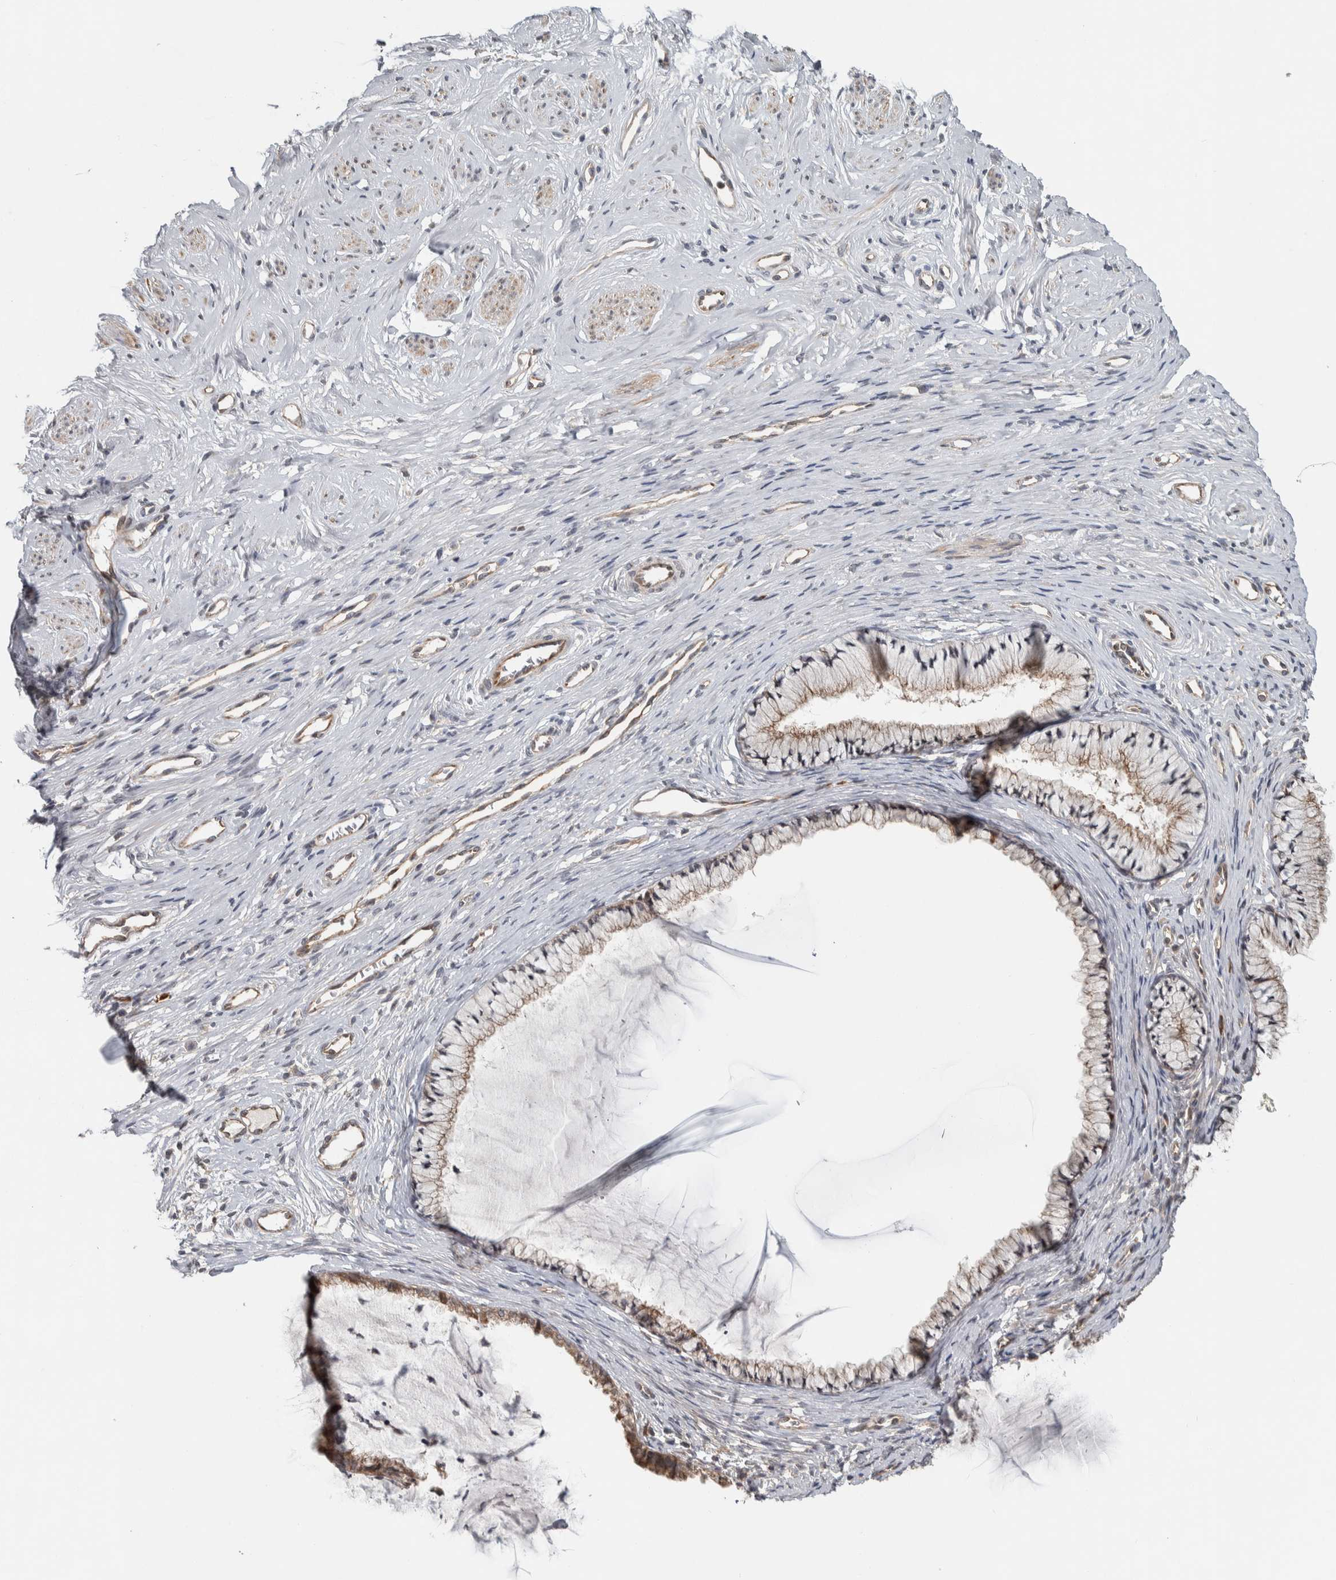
{"staining": {"intensity": "weak", "quantity": "<25%", "location": "cytoplasmic/membranous"}, "tissue": "cervix", "cell_type": "Glandular cells", "image_type": "normal", "snomed": [{"axis": "morphology", "description": "Normal tissue, NOS"}, {"axis": "topography", "description": "Cervix"}], "caption": "Immunohistochemistry image of normal cervix: cervix stained with DAB (3,3'-diaminobenzidine) demonstrates no significant protein staining in glandular cells.", "gene": "TBC1D31", "patient": {"sex": "female", "age": 77}}